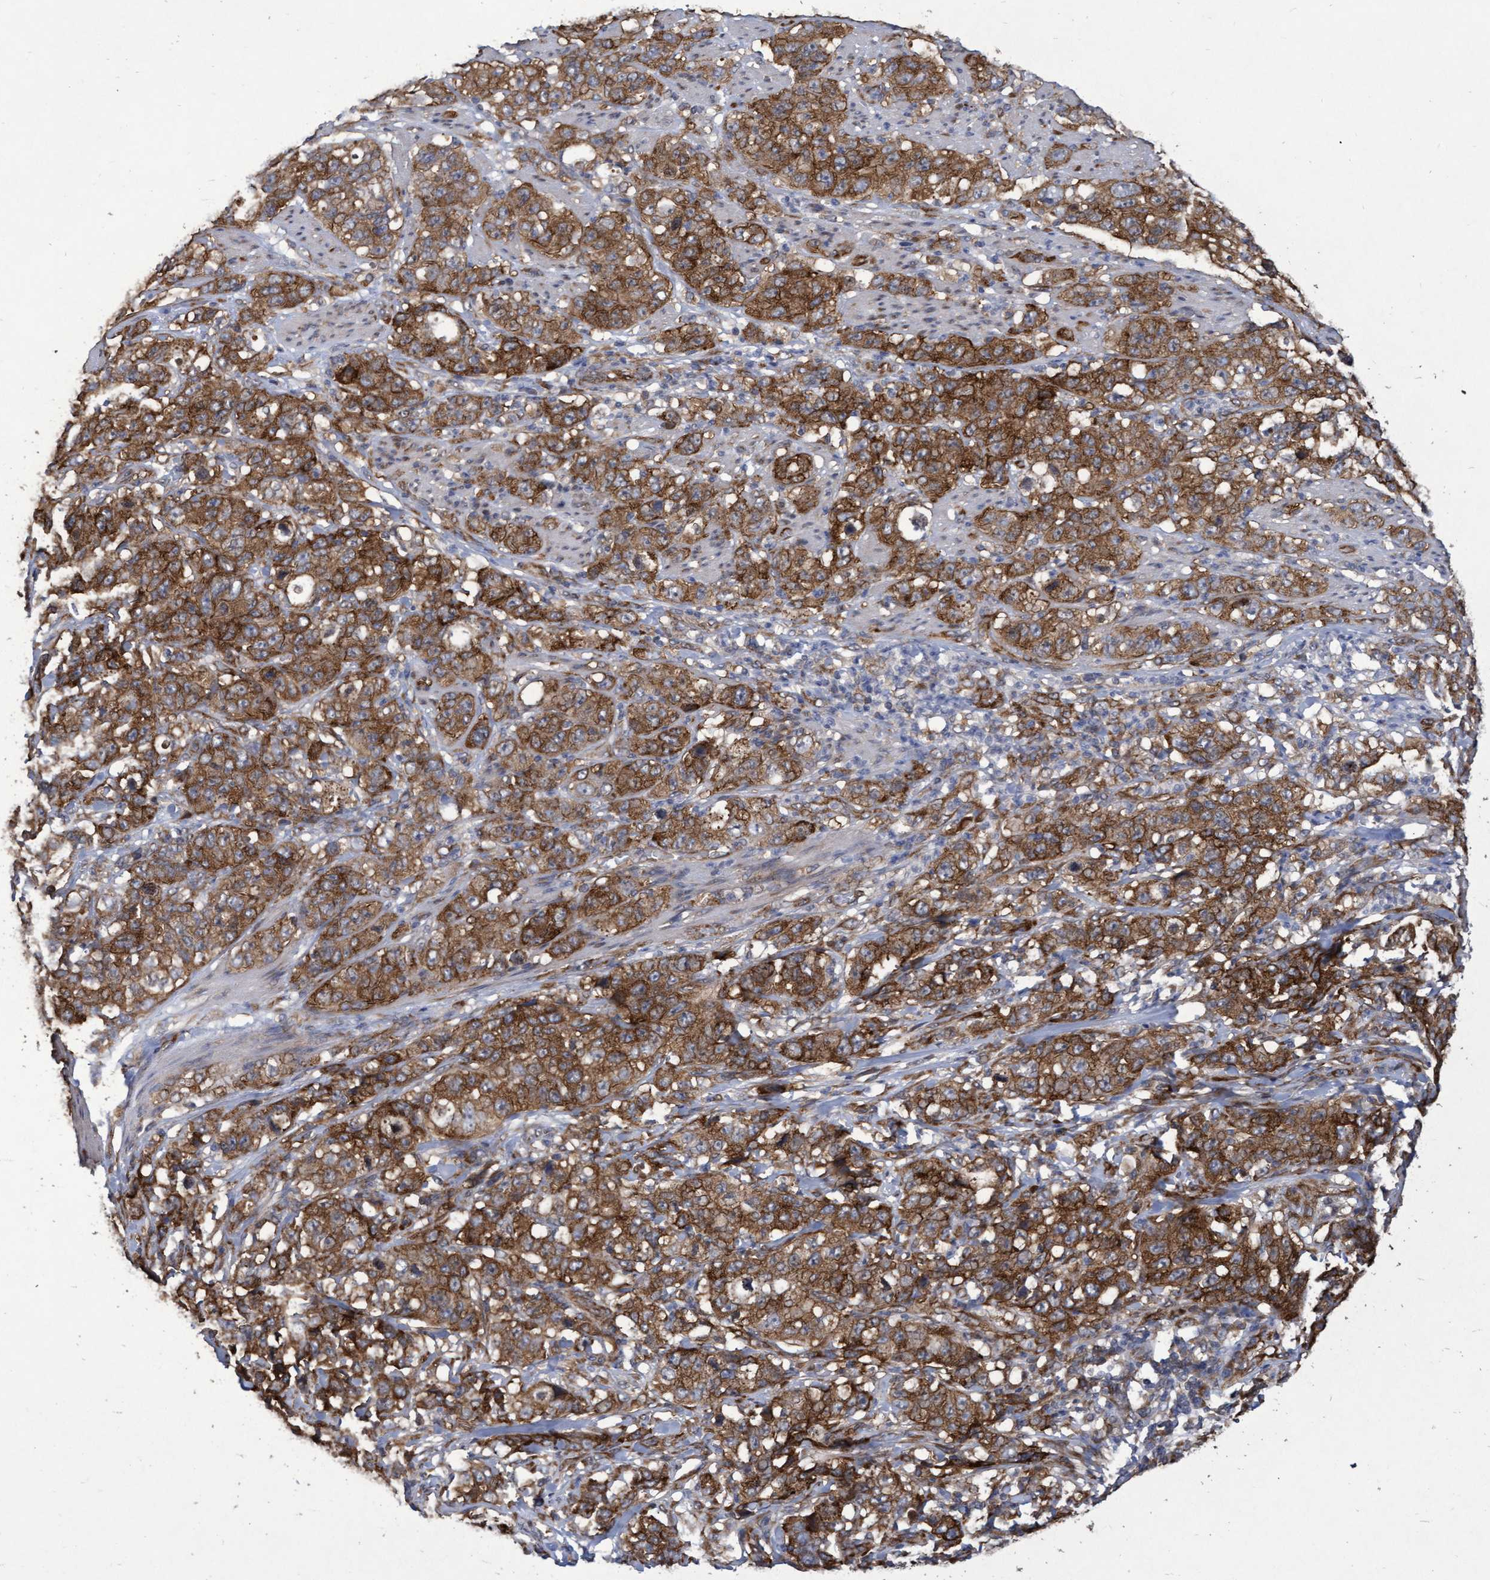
{"staining": {"intensity": "strong", "quantity": ">75%", "location": "cytoplasmic/membranous"}, "tissue": "stomach cancer", "cell_type": "Tumor cells", "image_type": "cancer", "snomed": [{"axis": "morphology", "description": "Adenocarcinoma, NOS"}, {"axis": "topography", "description": "Stomach"}], "caption": "Human stomach adenocarcinoma stained with a protein marker demonstrates strong staining in tumor cells.", "gene": "ABCF2", "patient": {"sex": "male", "age": 48}}